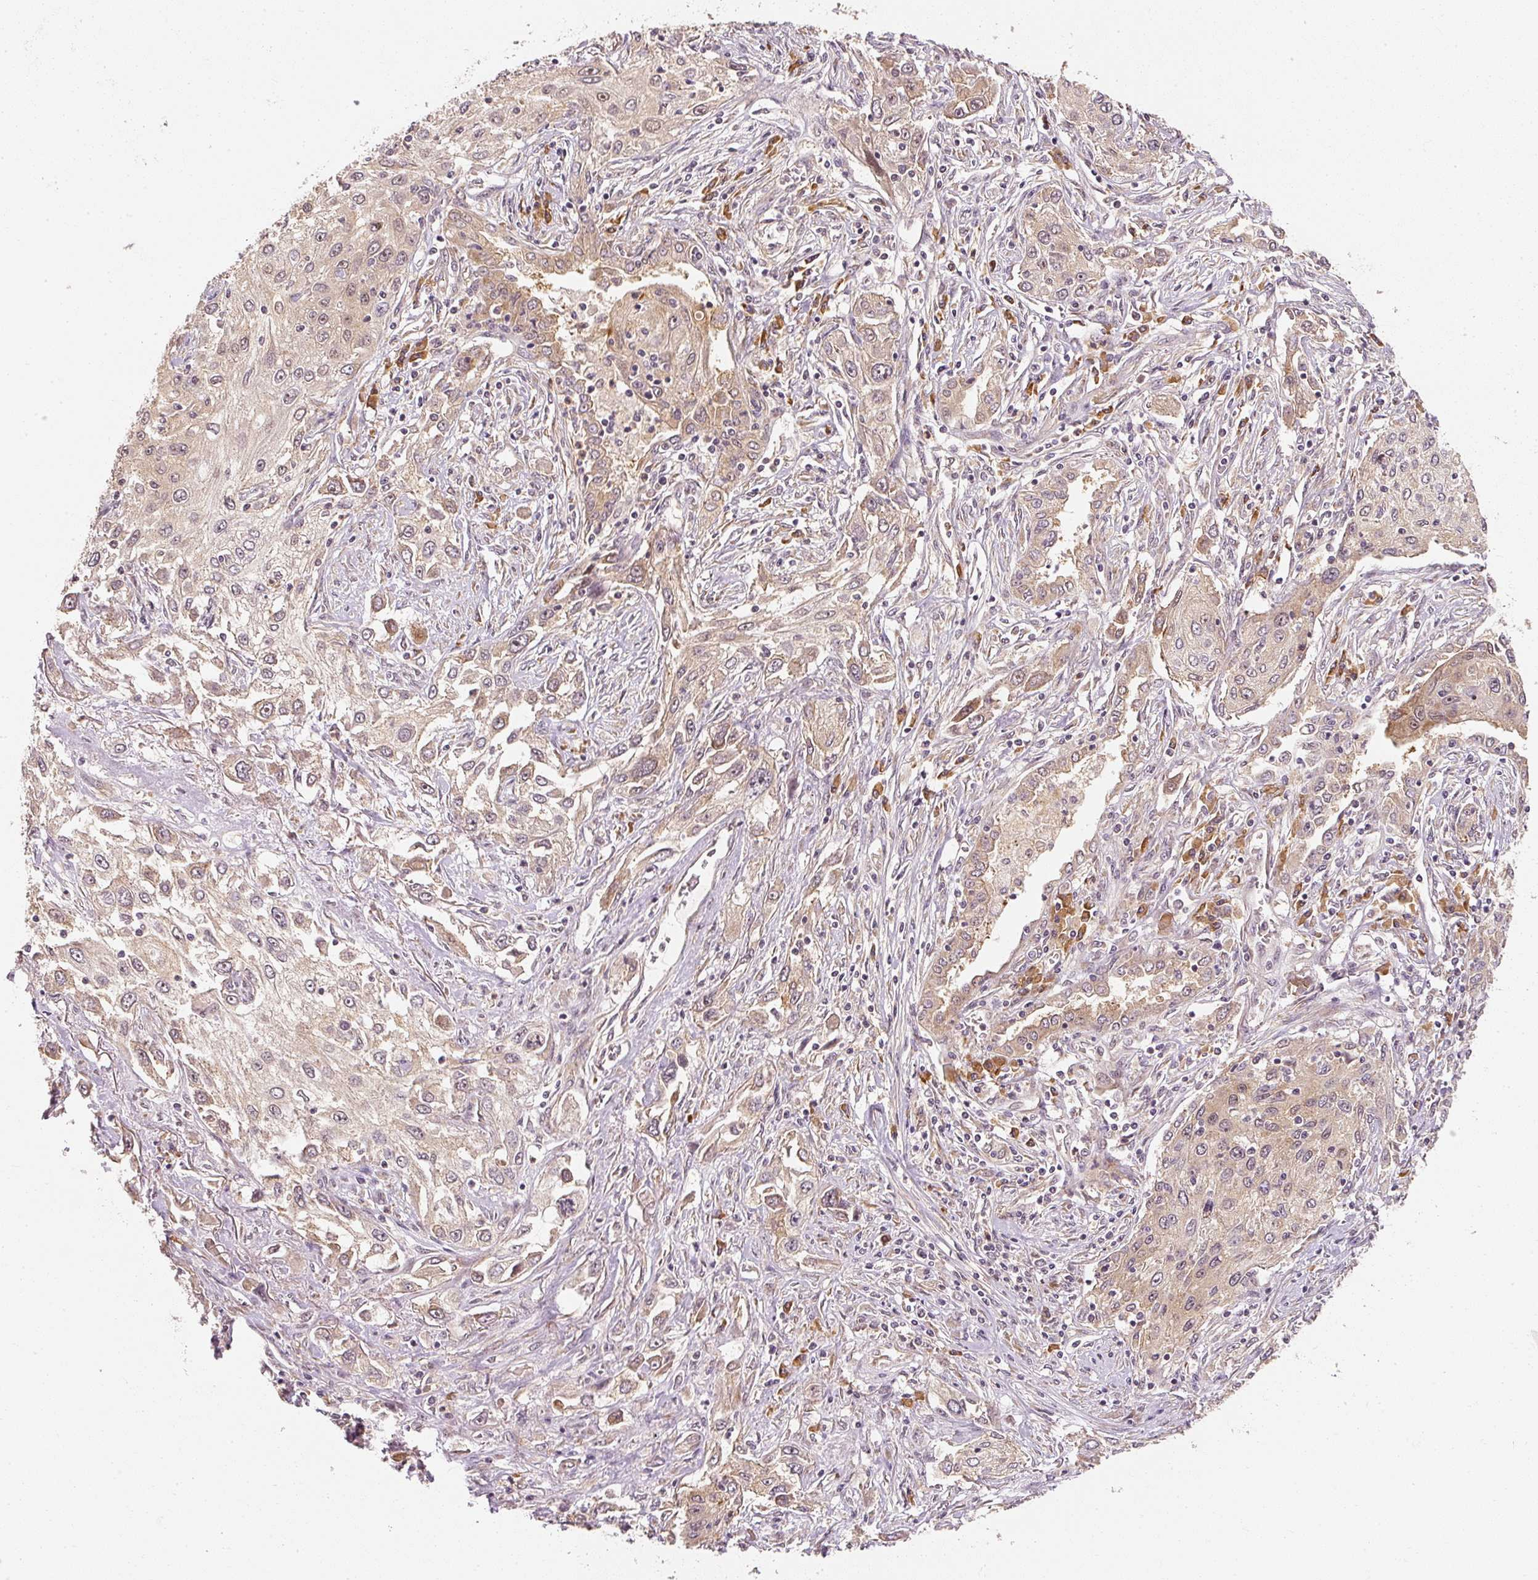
{"staining": {"intensity": "weak", "quantity": "<25%", "location": "cytoplasmic/membranous"}, "tissue": "lung cancer", "cell_type": "Tumor cells", "image_type": "cancer", "snomed": [{"axis": "morphology", "description": "Squamous cell carcinoma, NOS"}, {"axis": "topography", "description": "Lung"}], "caption": "This photomicrograph is of squamous cell carcinoma (lung) stained with IHC to label a protein in brown with the nuclei are counter-stained blue. There is no staining in tumor cells. (DAB (3,3'-diaminobenzidine) immunohistochemistry, high magnification).", "gene": "EEF1A2", "patient": {"sex": "female", "age": 69}}